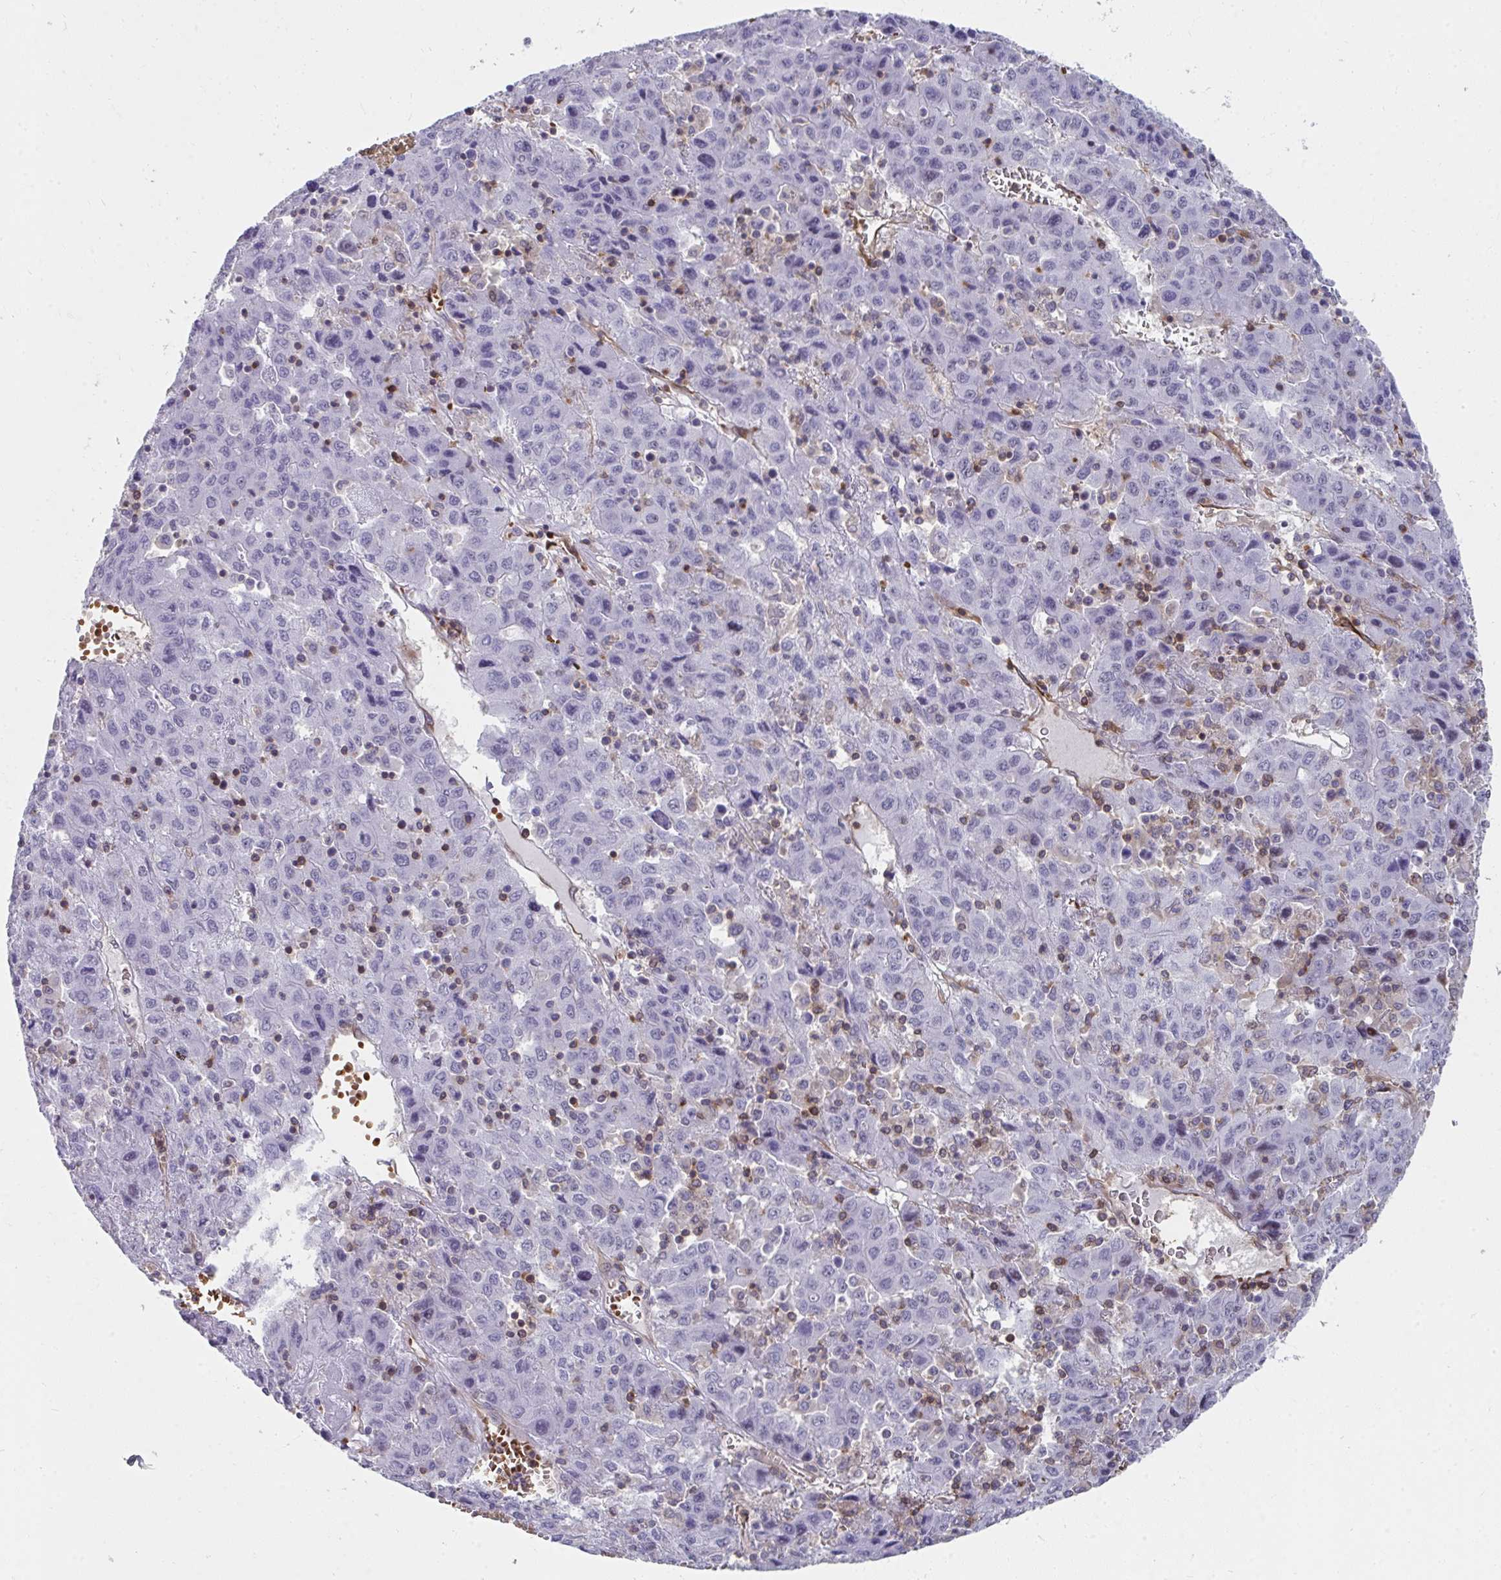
{"staining": {"intensity": "negative", "quantity": "none", "location": "none"}, "tissue": "liver cancer", "cell_type": "Tumor cells", "image_type": "cancer", "snomed": [{"axis": "morphology", "description": "Carcinoma, Hepatocellular, NOS"}, {"axis": "topography", "description": "Liver"}], "caption": "The immunohistochemistry (IHC) histopathology image has no significant positivity in tumor cells of hepatocellular carcinoma (liver) tissue.", "gene": "FOXN3", "patient": {"sex": "female", "age": 53}}